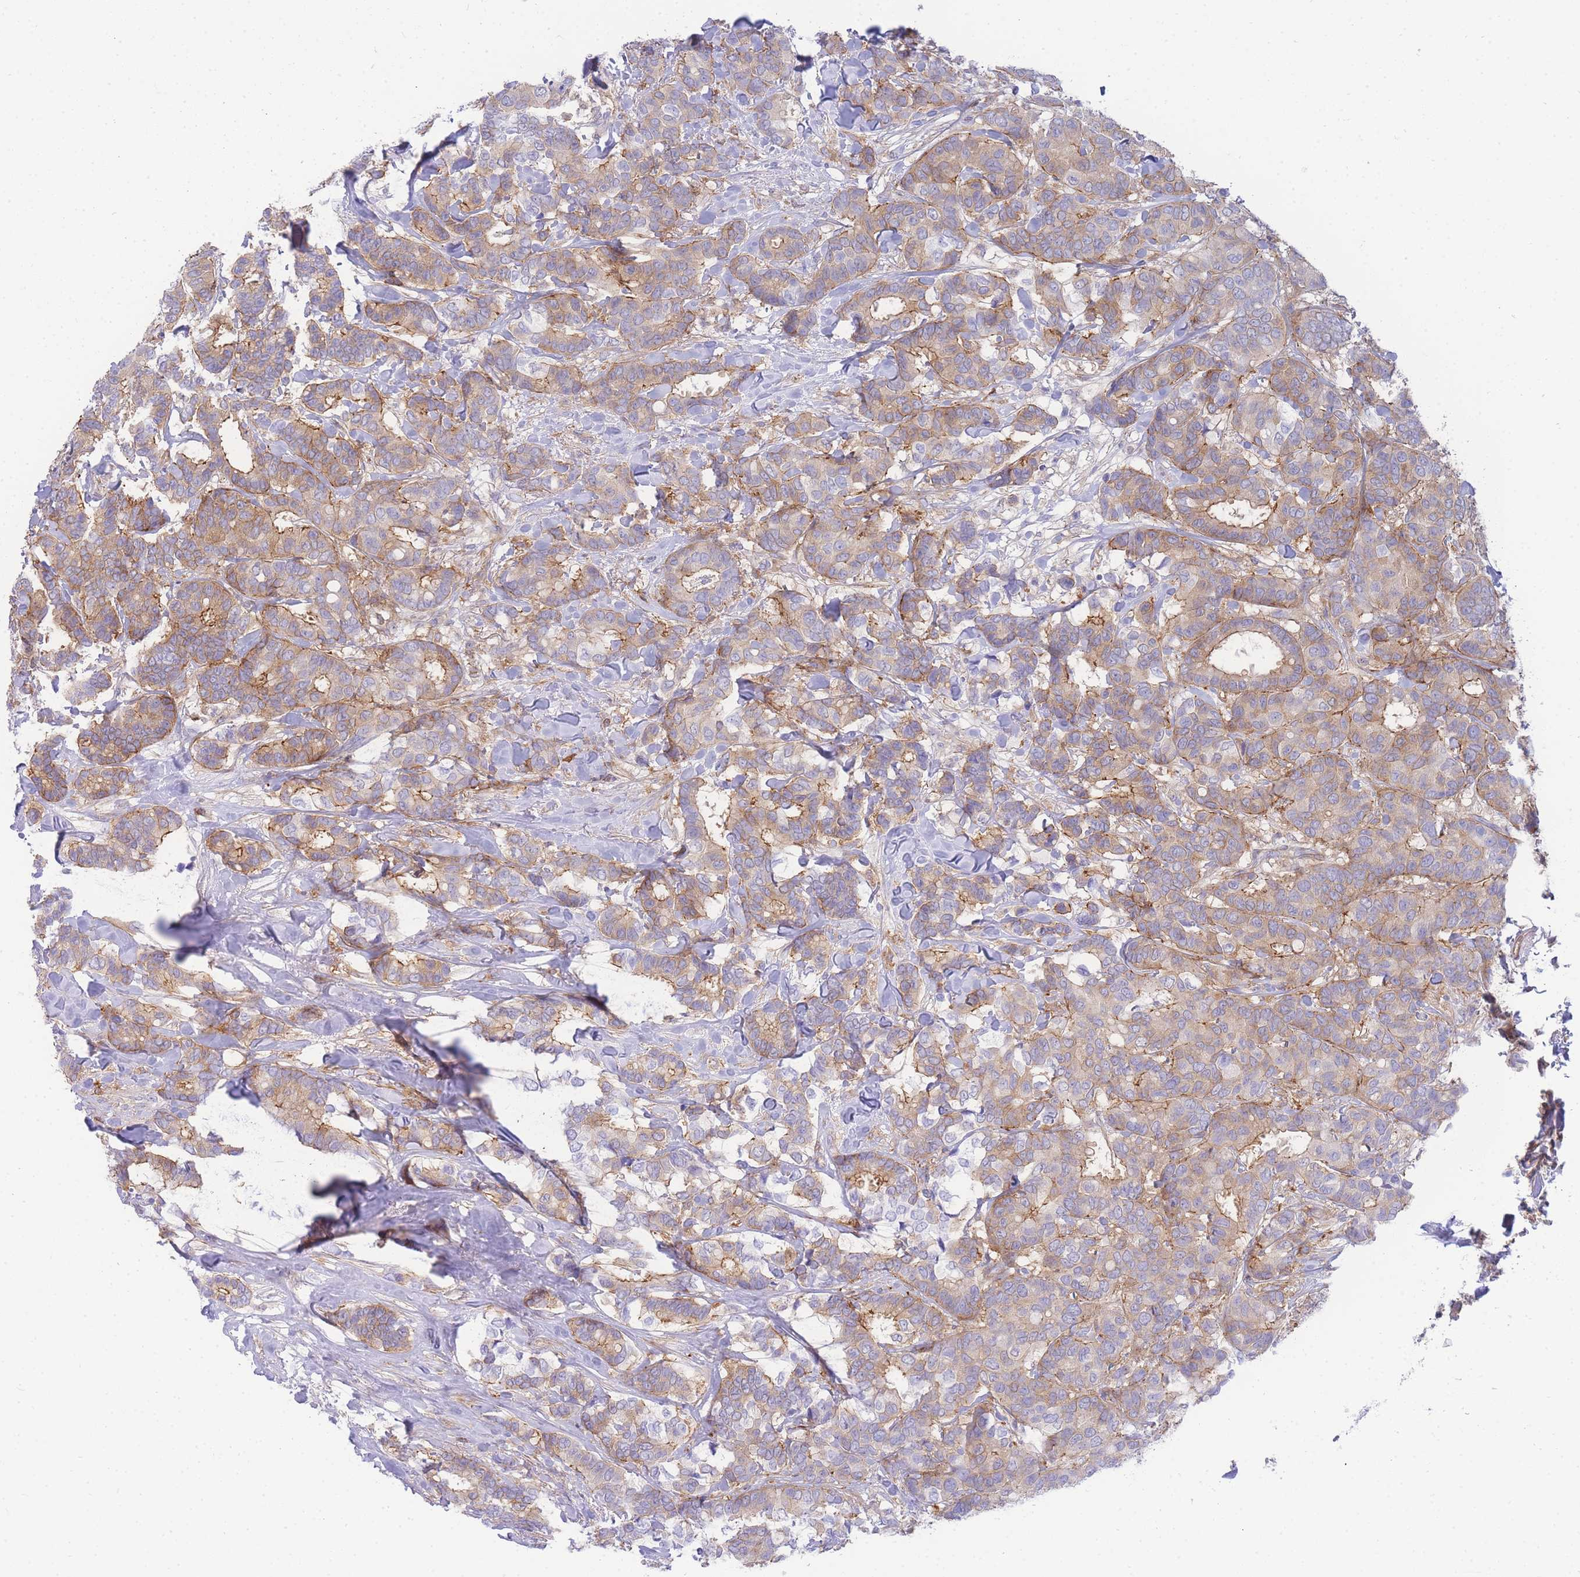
{"staining": {"intensity": "weak", "quantity": ">75%", "location": "cytoplasmic/membranous"}, "tissue": "breast cancer", "cell_type": "Tumor cells", "image_type": "cancer", "snomed": [{"axis": "morphology", "description": "Normal tissue, NOS"}, {"axis": "morphology", "description": "Duct carcinoma"}, {"axis": "topography", "description": "Breast"}], "caption": "Immunohistochemical staining of breast infiltrating ductal carcinoma shows low levels of weak cytoplasmic/membranous protein positivity in about >75% of tumor cells. Nuclei are stained in blue.", "gene": "FBN3", "patient": {"sex": "female", "age": 87}}